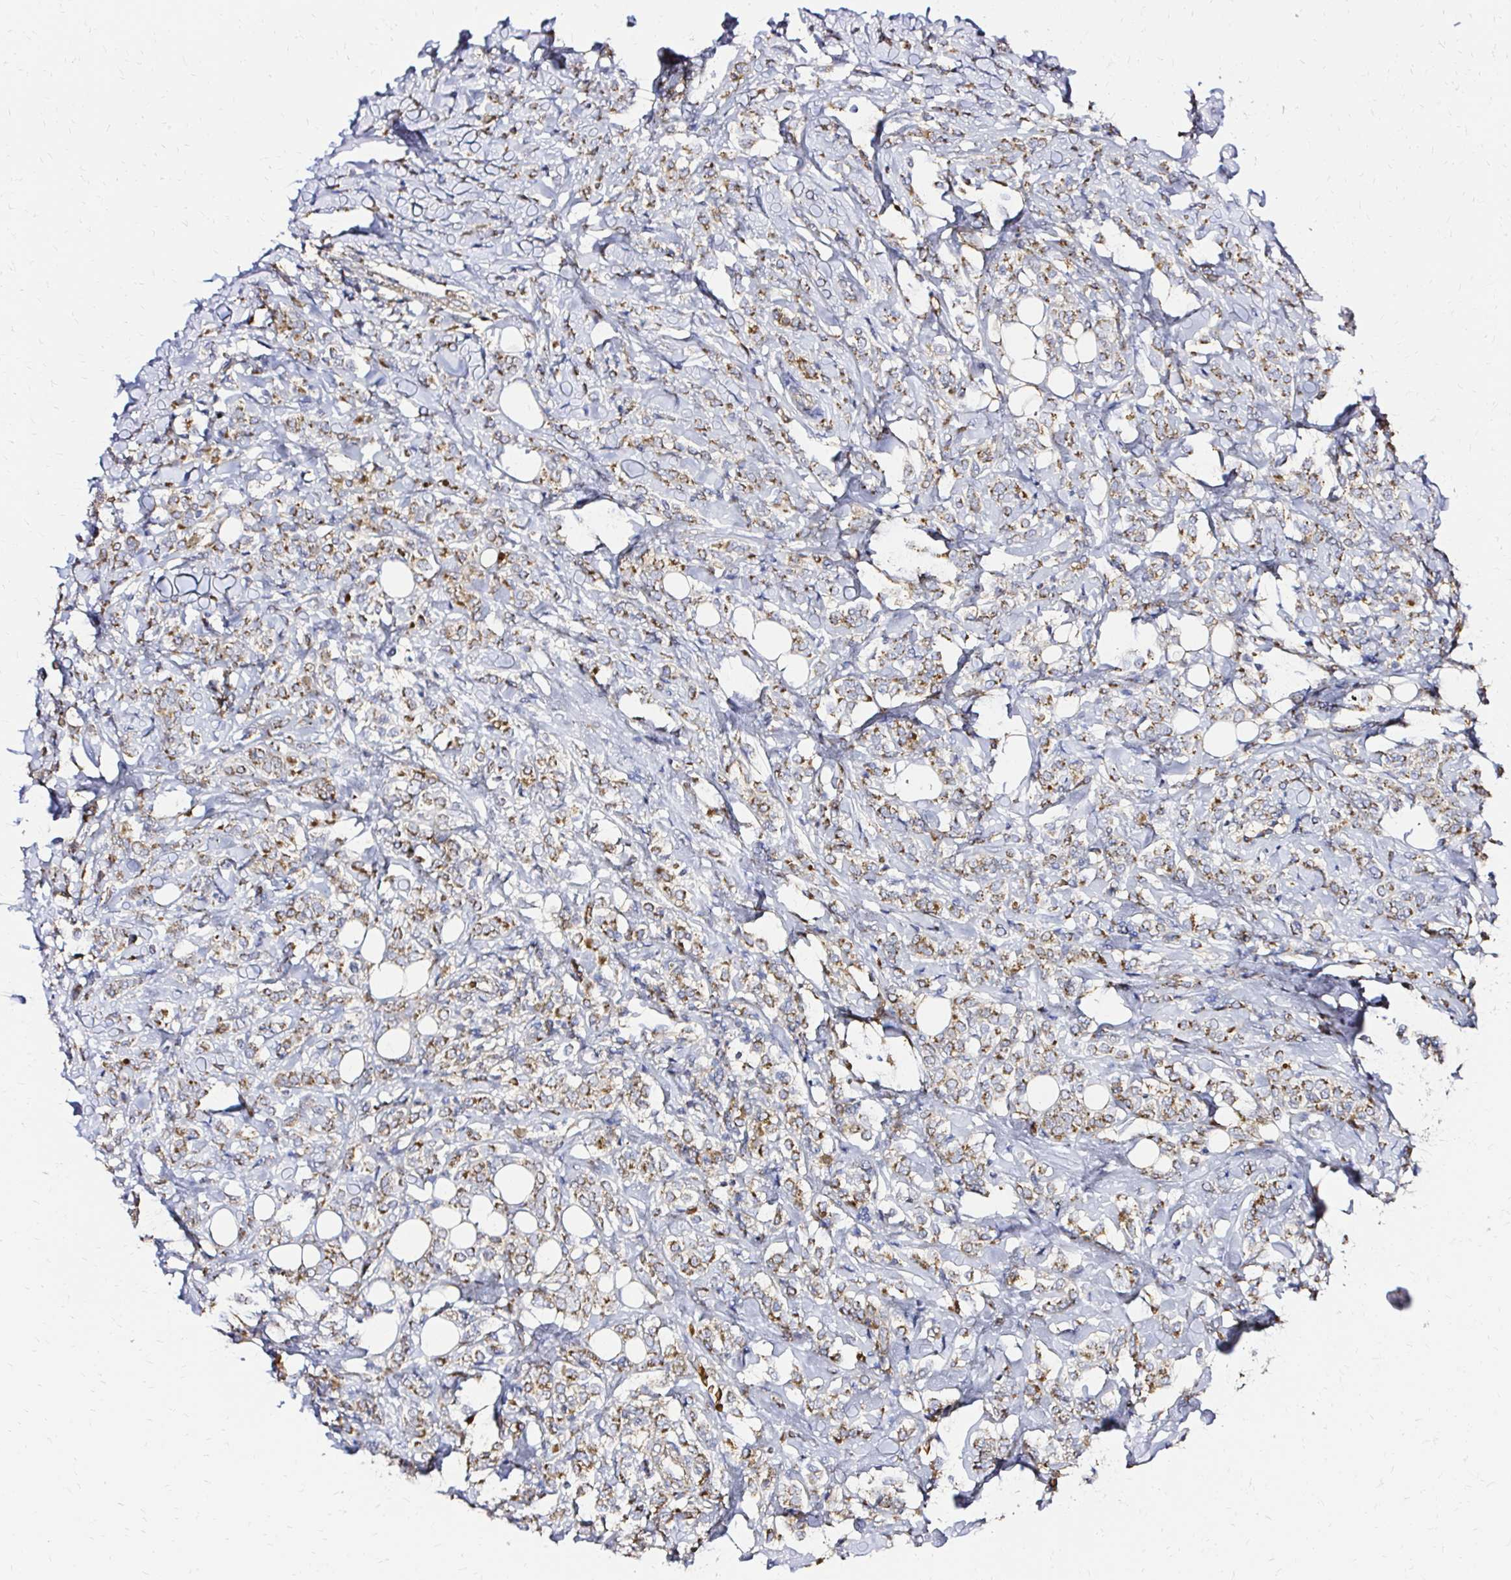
{"staining": {"intensity": "moderate", "quantity": ">75%", "location": "cytoplasmic/membranous"}, "tissue": "breast cancer", "cell_type": "Tumor cells", "image_type": "cancer", "snomed": [{"axis": "morphology", "description": "Lobular carcinoma"}, {"axis": "topography", "description": "Breast"}], "caption": "Moderate cytoplasmic/membranous staining is present in about >75% of tumor cells in breast lobular carcinoma.", "gene": "MRPL13", "patient": {"sex": "female", "age": 49}}